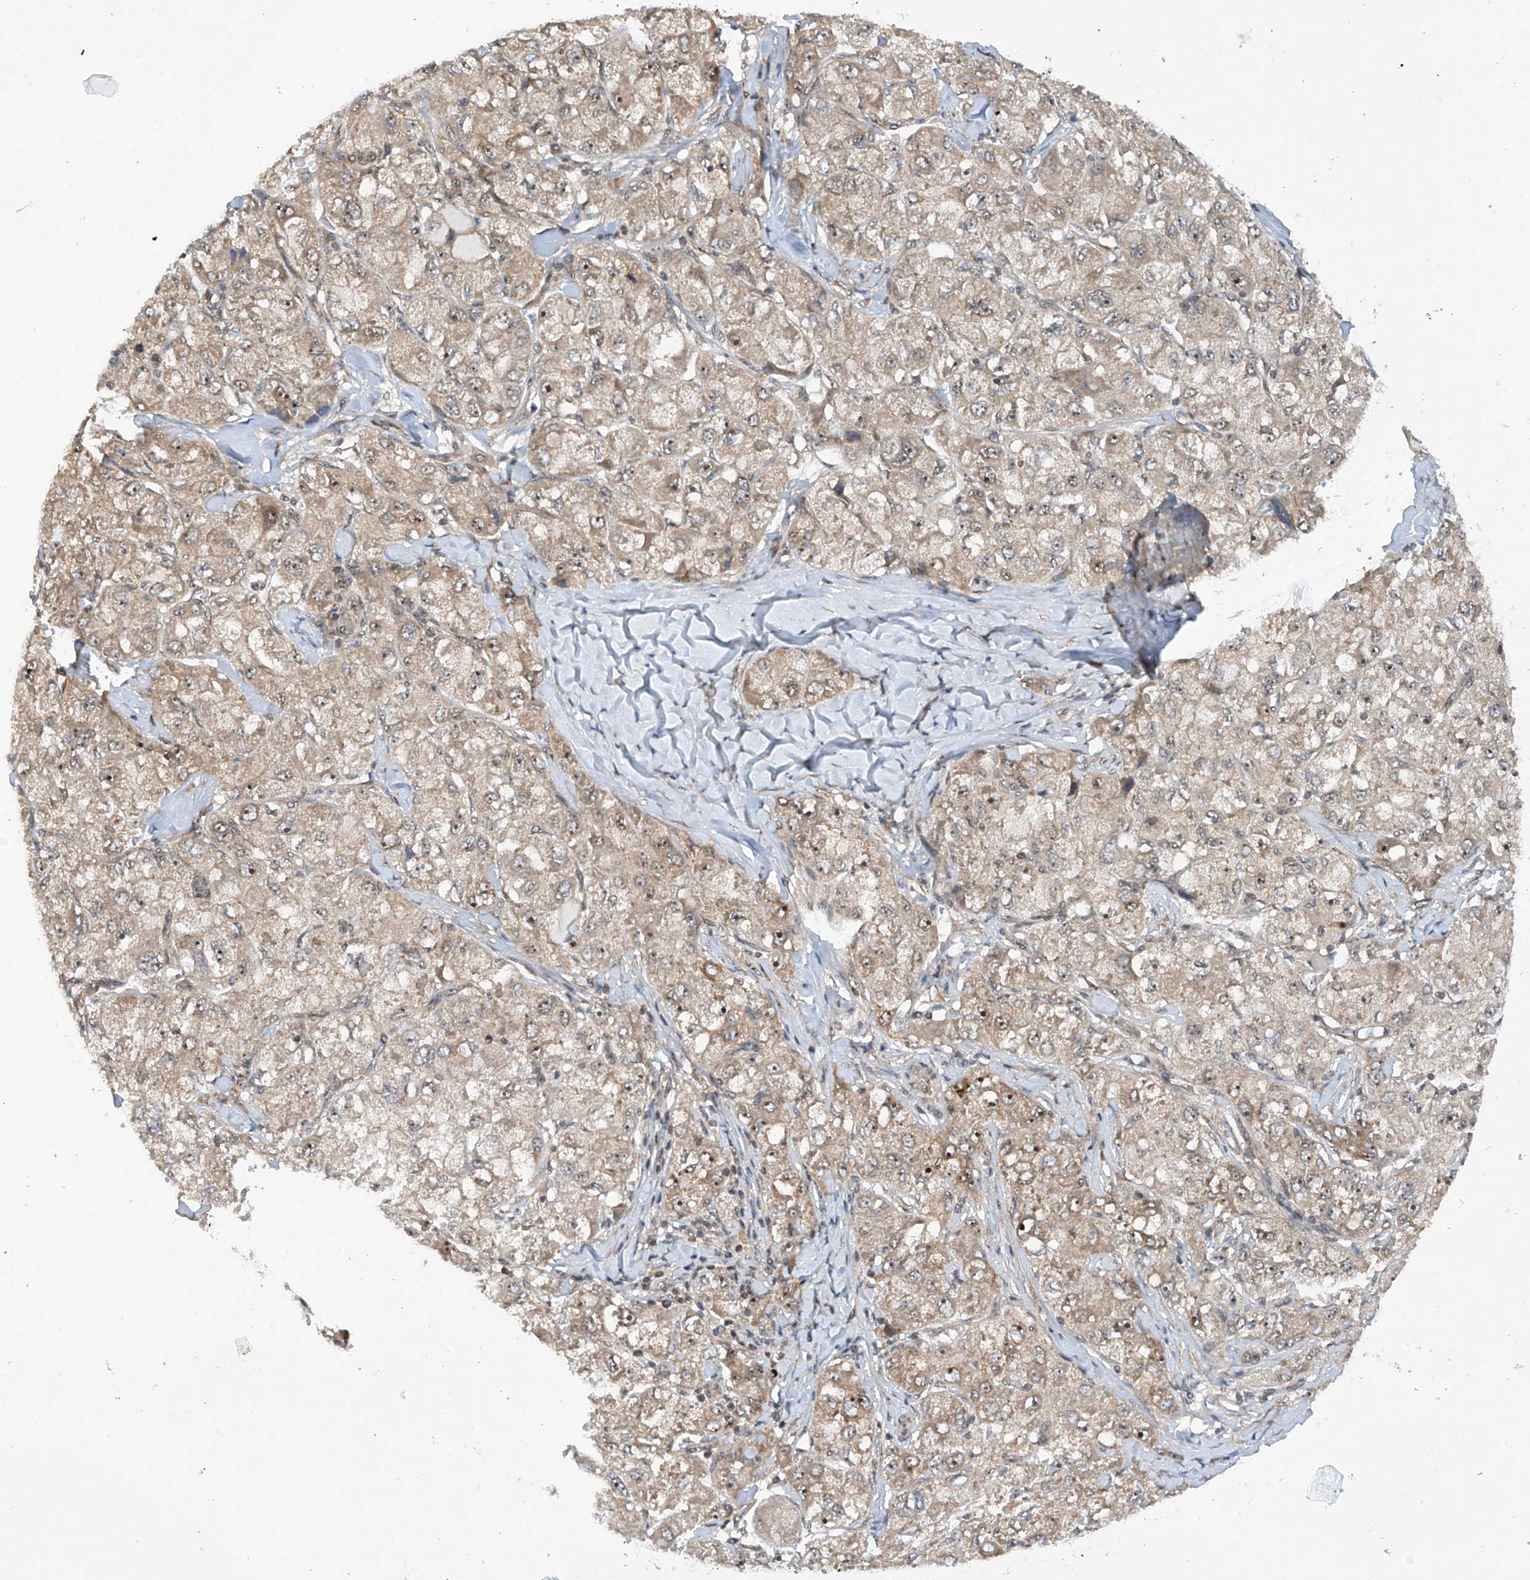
{"staining": {"intensity": "weak", "quantity": "25%-75%", "location": "cytoplasmic/membranous"}, "tissue": "liver cancer", "cell_type": "Tumor cells", "image_type": "cancer", "snomed": [{"axis": "morphology", "description": "Carcinoma, Hepatocellular, NOS"}, {"axis": "topography", "description": "Liver"}], "caption": "Protein expression analysis of liver hepatocellular carcinoma displays weak cytoplasmic/membranous expression in about 25%-75% of tumor cells.", "gene": "C1orf131", "patient": {"sex": "male", "age": 80}}